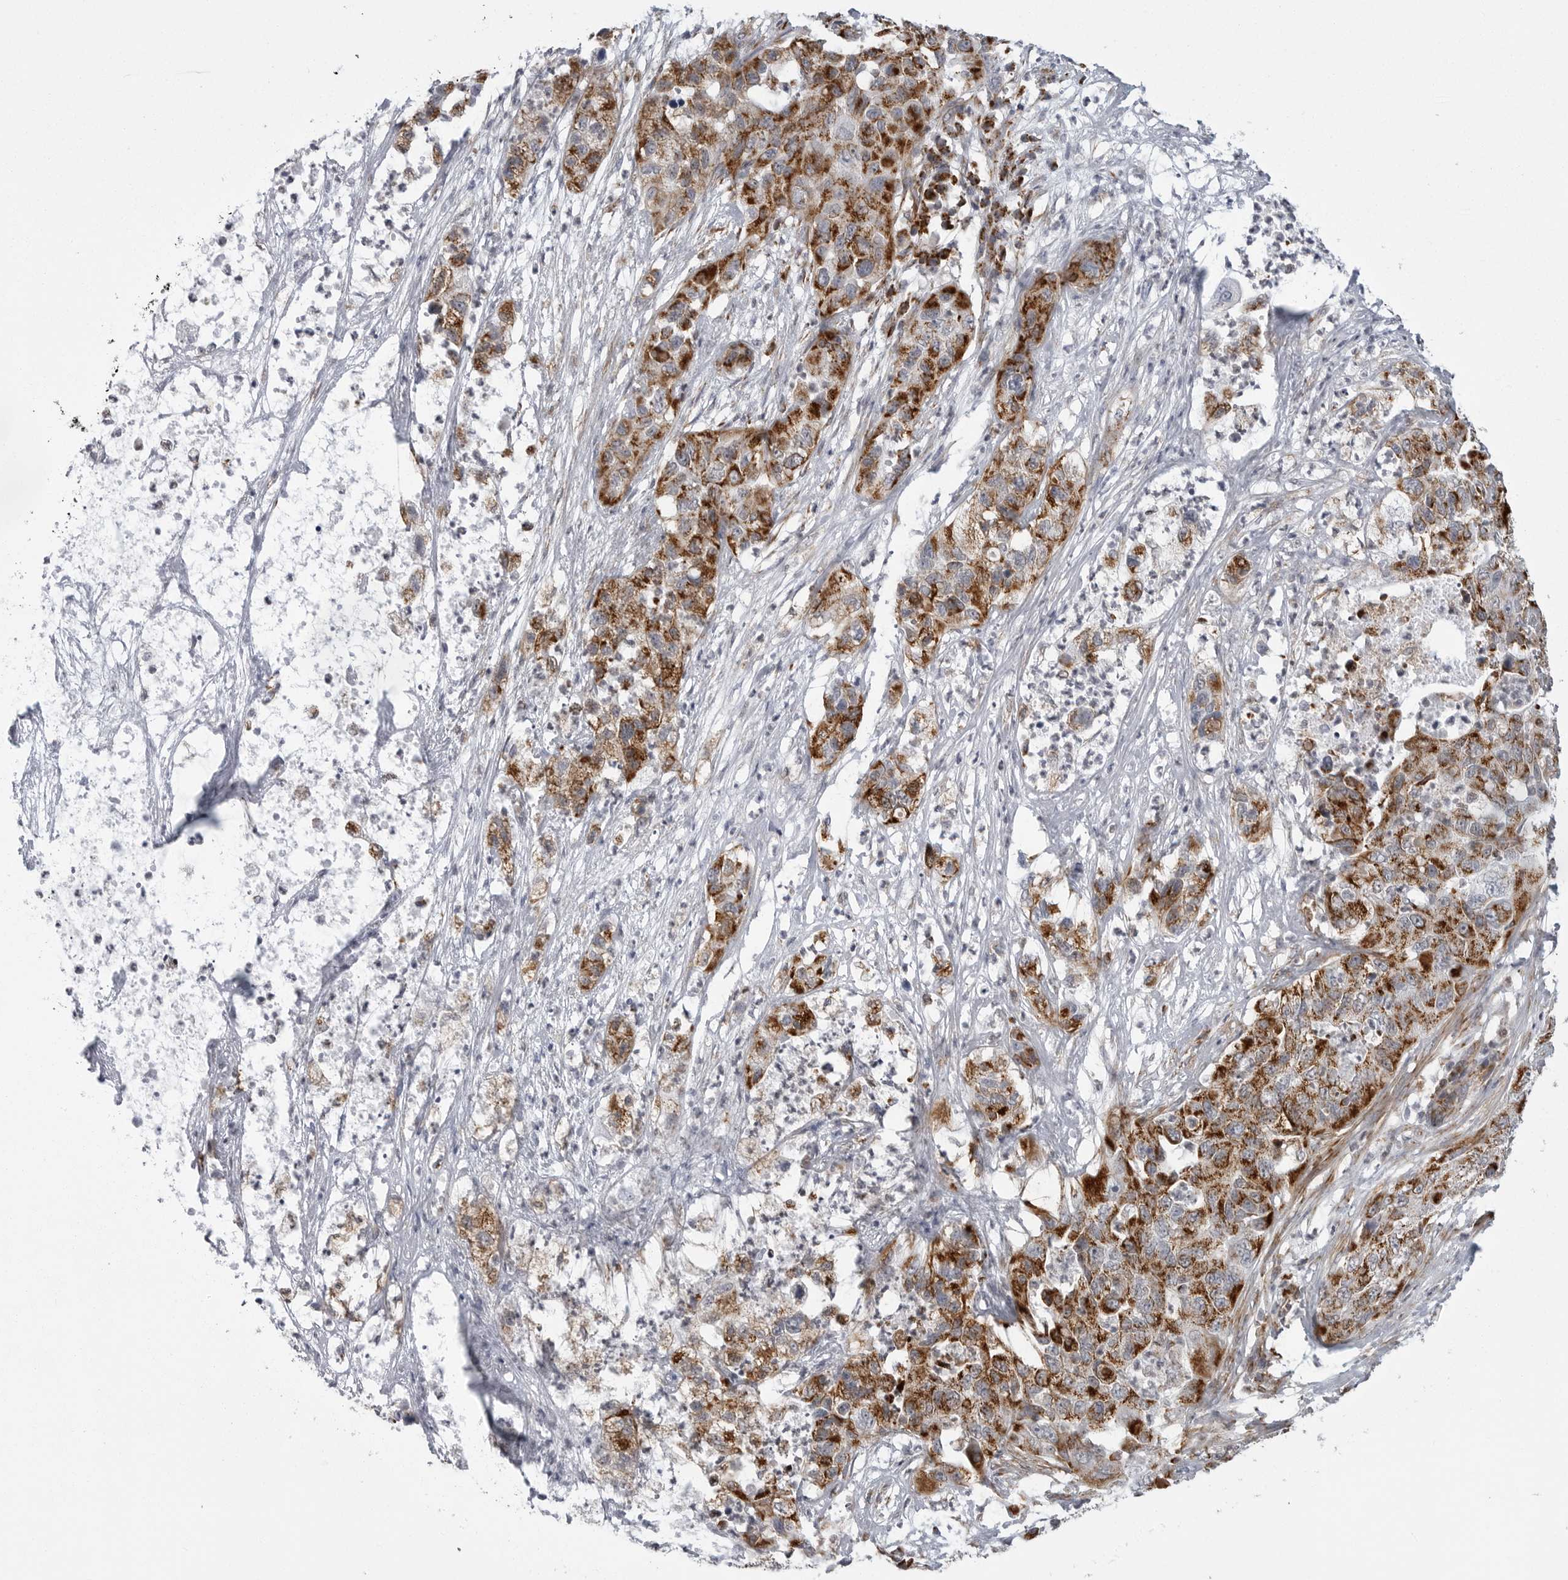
{"staining": {"intensity": "strong", "quantity": ">75%", "location": "cytoplasmic/membranous"}, "tissue": "pancreatic cancer", "cell_type": "Tumor cells", "image_type": "cancer", "snomed": [{"axis": "morphology", "description": "Adenocarcinoma, NOS"}, {"axis": "topography", "description": "Pancreas"}], "caption": "Human pancreatic adenocarcinoma stained with a brown dye demonstrates strong cytoplasmic/membranous positive expression in approximately >75% of tumor cells.", "gene": "FH", "patient": {"sex": "female", "age": 78}}